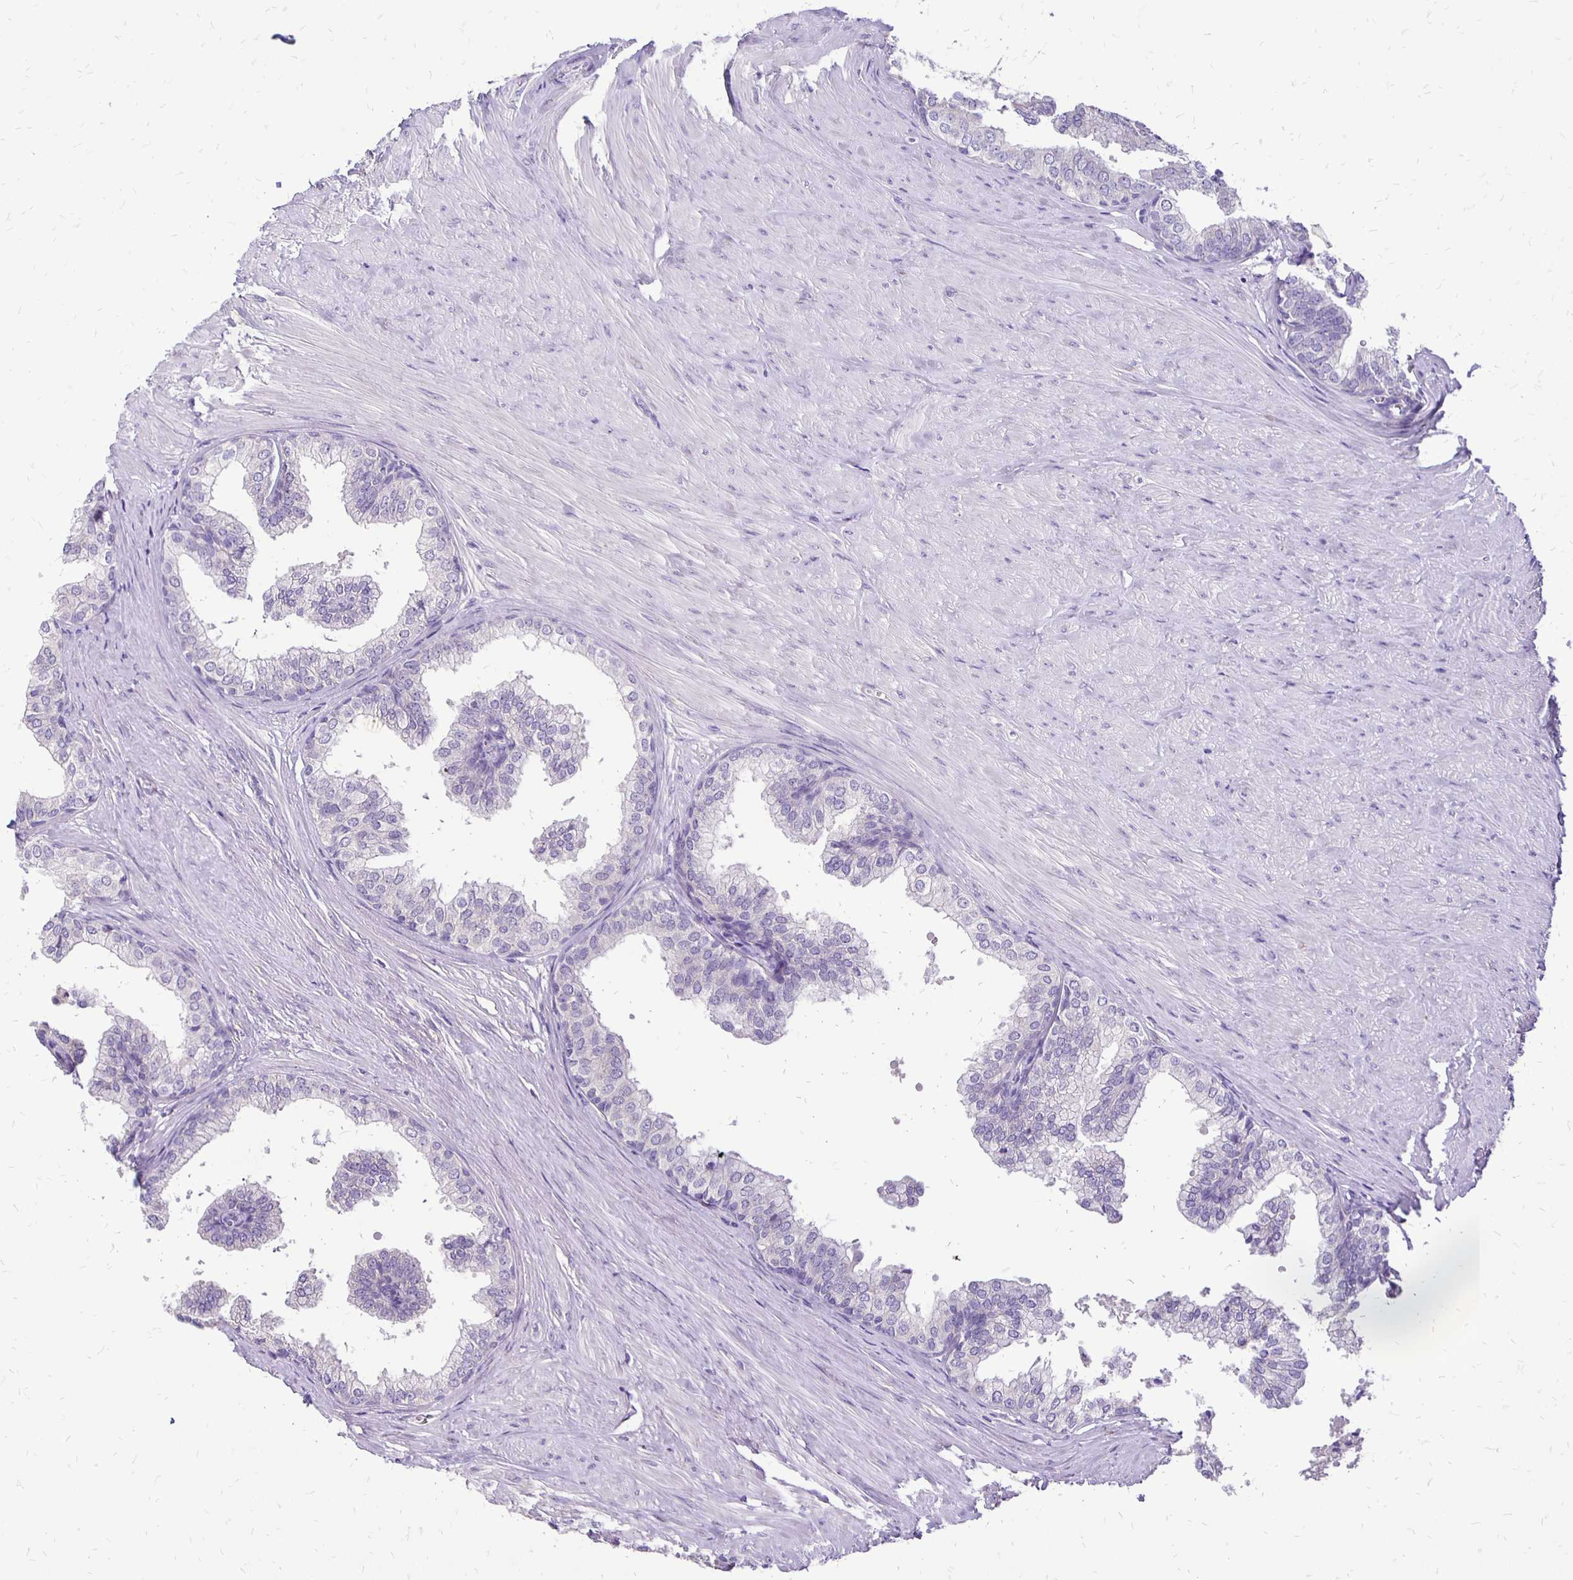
{"staining": {"intensity": "negative", "quantity": "none", "location": "none"}, "tissue": "prostate", "cell_type": "Glandular cells", "image_type": "normal", "snomed": [{"axis": "morphology", "description": "Normal tissue, NOS"}, {"axis": "topography", "description": "Prostate"}, {"axis": "topography", "description": "Peripheral nerve tissue"}], "caption": "Immunohistochemistry (IHC) micrograph of unremarkable prostate: prostate stained with DAB (3,3'-diaminobenzidine) demonstrates no significant protein positivity in glandular cells. The staining was performed using DAB (3,3'-diaminobenzidine) to visualize the protein expression in brown, while the nuclei were stained in blue with hematoxylin (Magnification: 20x).", "gene": "ANKRD45", "patient": {"sex": "male", "age": 55}}